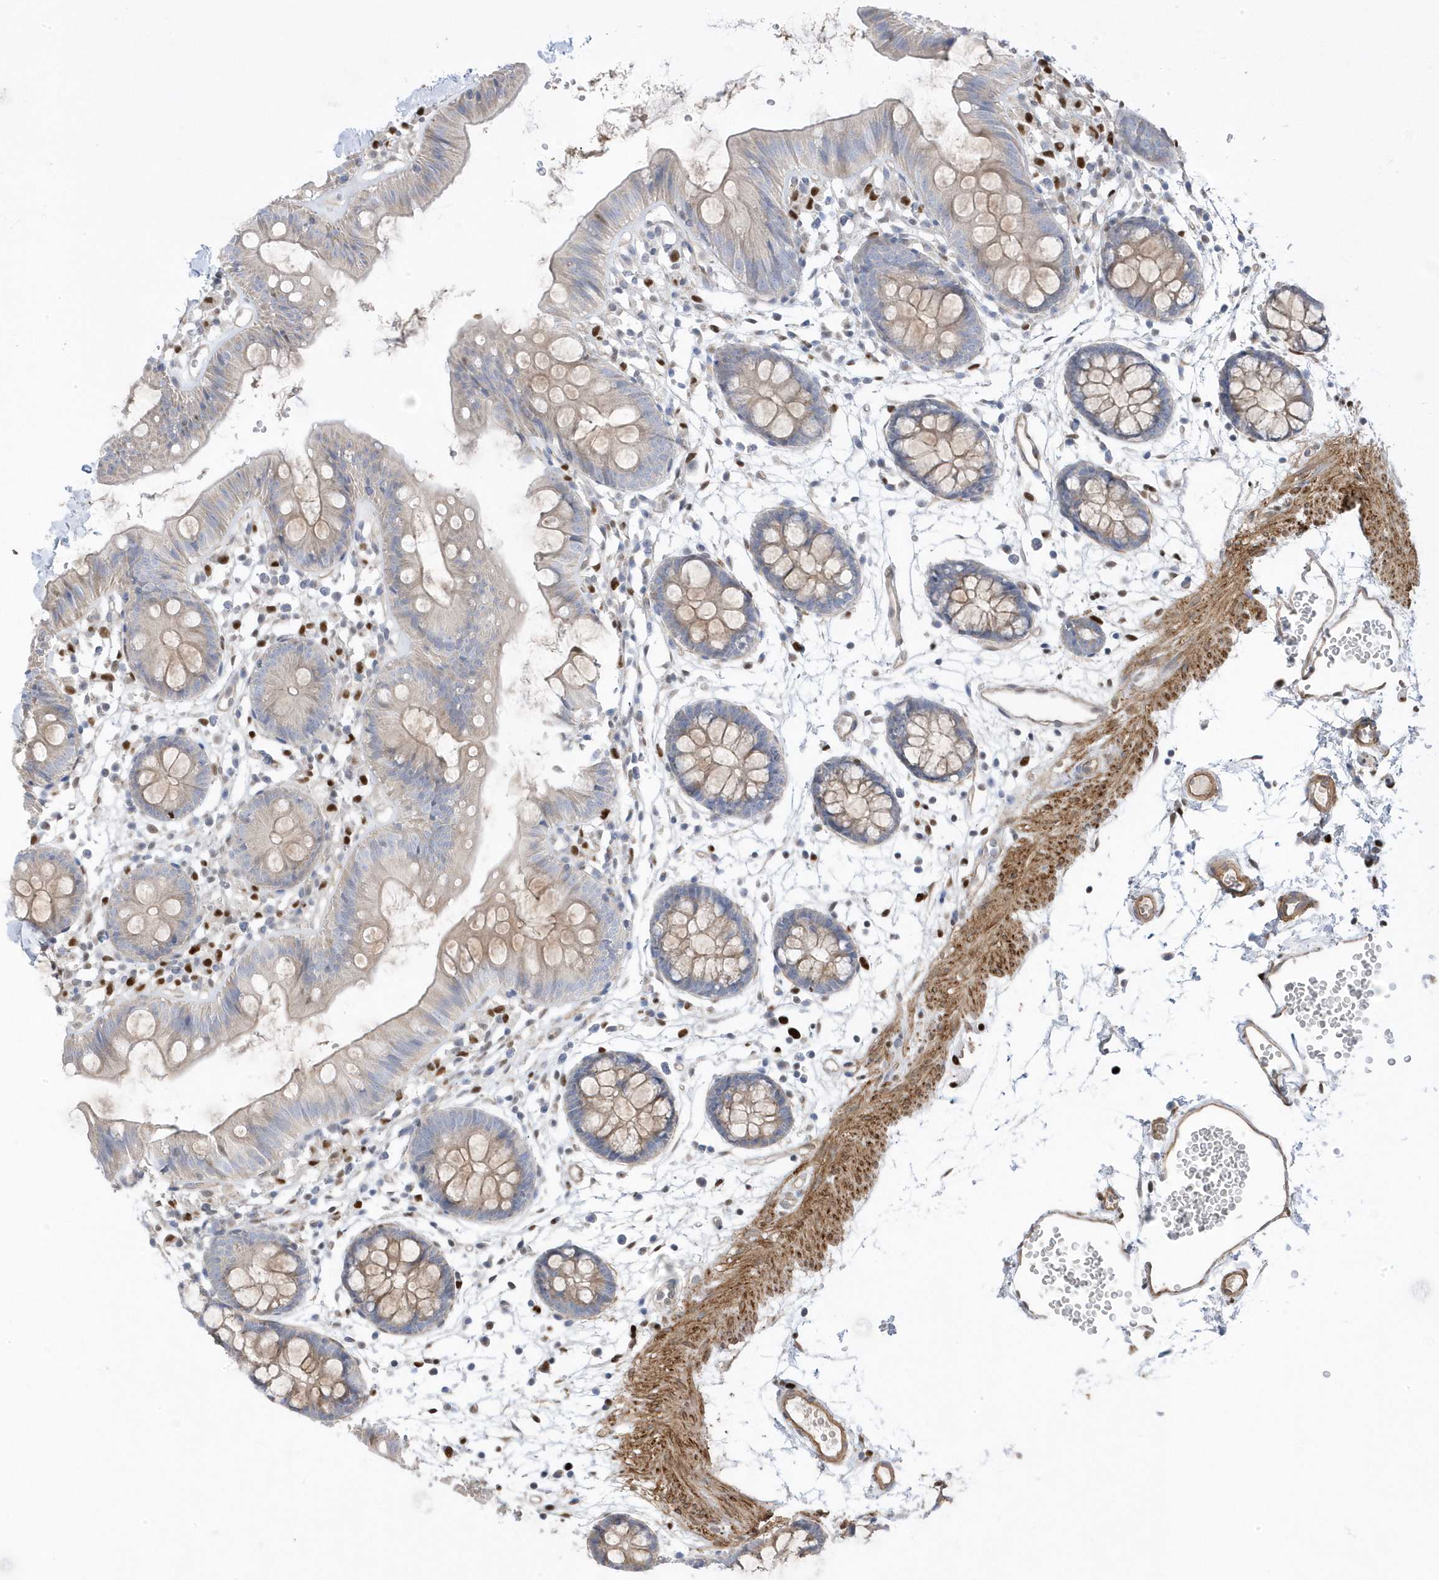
{"staining": {"intensity": "moderate", "quantity": ">75%", "location": "cytoplasmic/membranous"}, "tissue": "colon", "cell_type": "Endothelial cells", "image_type": "normal", "snomed": [{"axis": "morphology", "description": "Normal tissue, NOS"}, {"axis": "topography", "description": "Colon"}], "caption": "Immunohistochemical staining of unremarkable human colon exhibits medium levels of moderate cytoplasmic/membranous positivity in approximately >75% of endothelial cells. The staining was performed using DAB, with brown indicating positive protein expression. Nuclei are stained blue with hematoxylin.", "gene": "GTPBP6", "patient": {"sex": "male", "age": 56}}